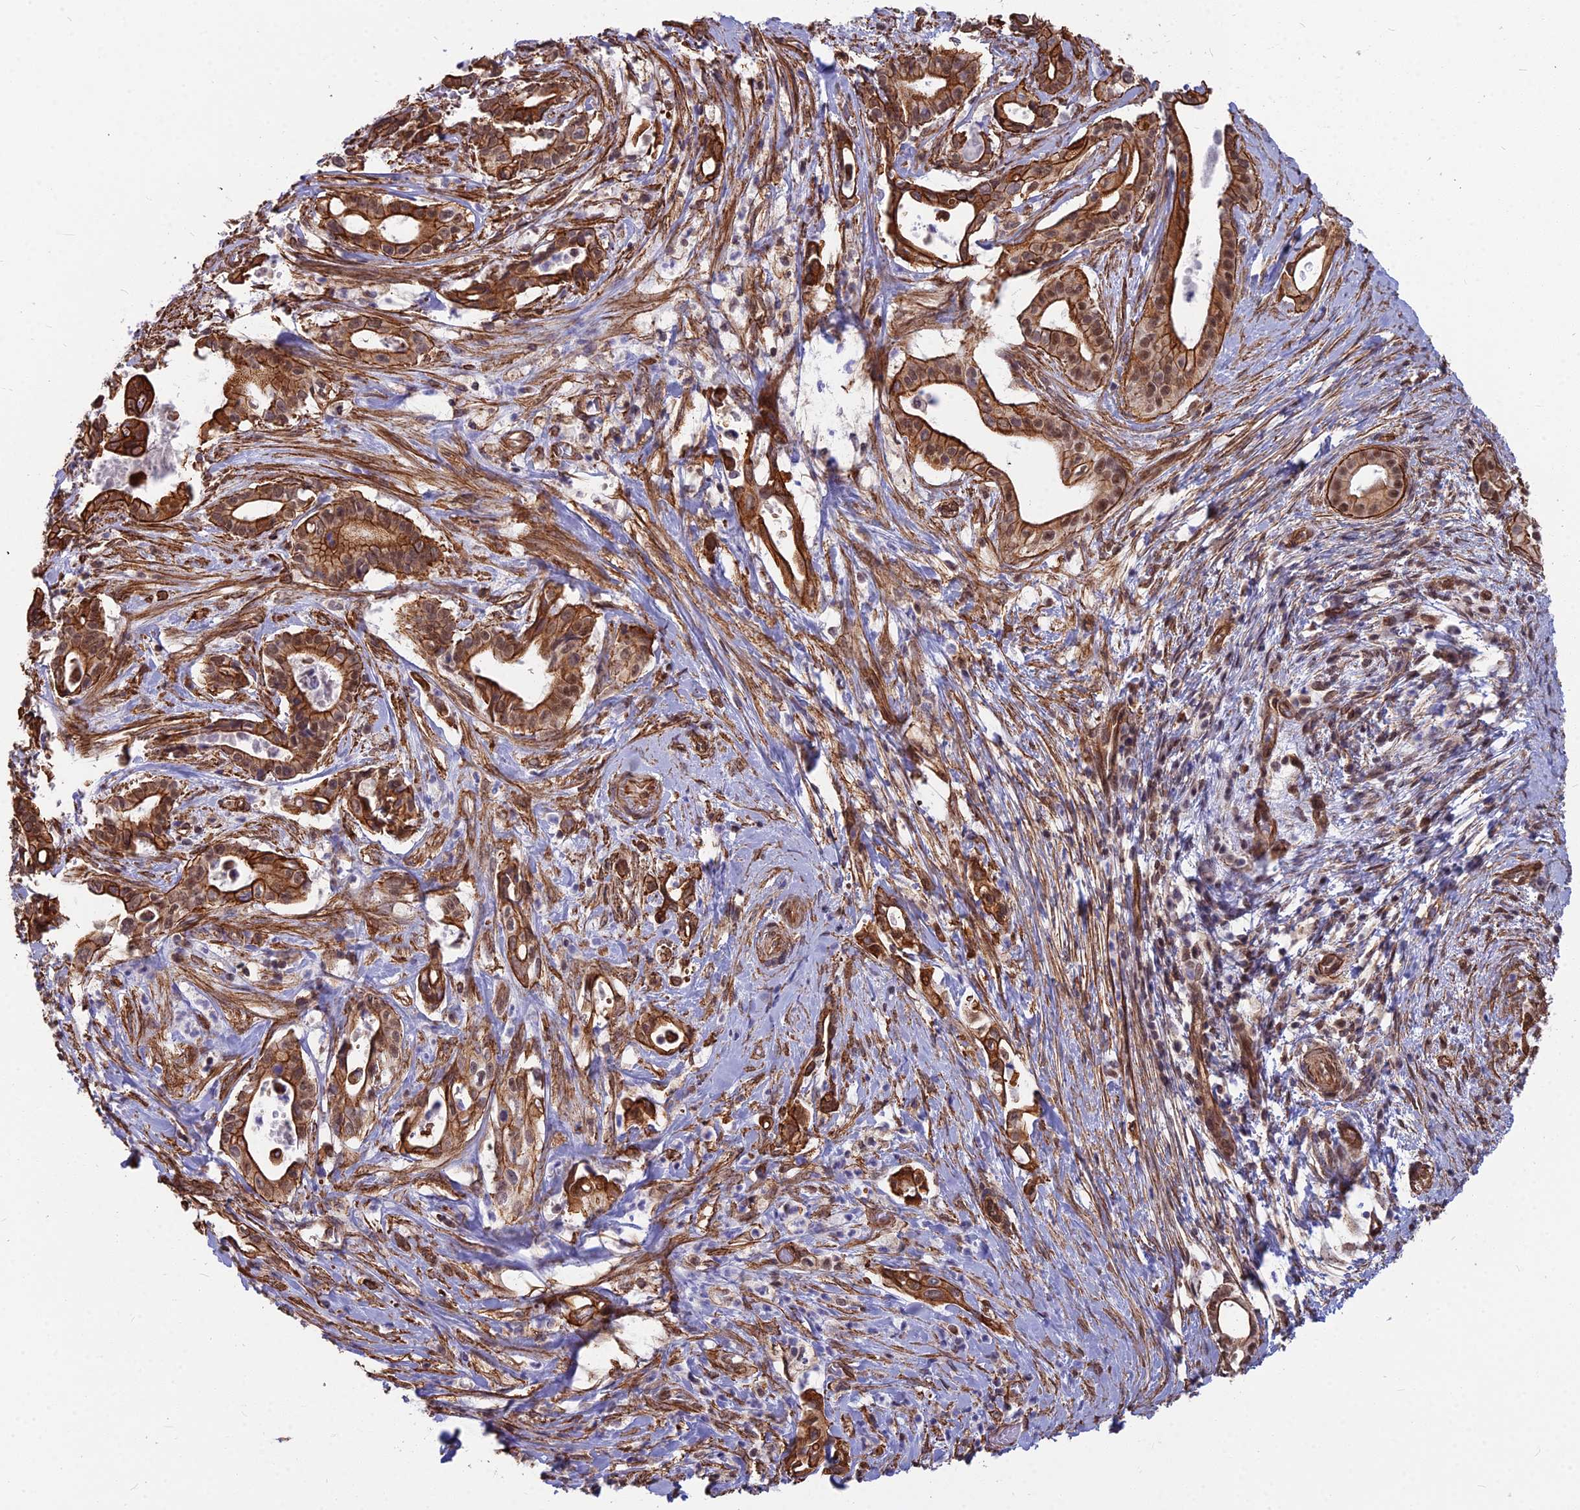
{"staining": {"intensity": "strong", "quantity": ">75%", "location": "cytoplasmic/membranous,nuclear"}, "tissue": "pancreatic cancer", "cell_type": "Tumor cells", "image_type": "cancer", "snomed": [{"axis": "morphology", "description": "Adenocarcinoma, NOS"}, {"axis": "topography", "description": "Pancreas"}], "caption": "IHC image of neoplastic tissue: human pancreatic cancer (adenocarcinoma) stained using IHC shows high levels of strong protein expression localized specifically in the cytoplasmic/membranous and nuclear of tumor cells, appearing as a cytoplasmic/membranous and nuclear brown color.", "gene": "YJU2", "patient": {"sex": "female", "age": 77}}